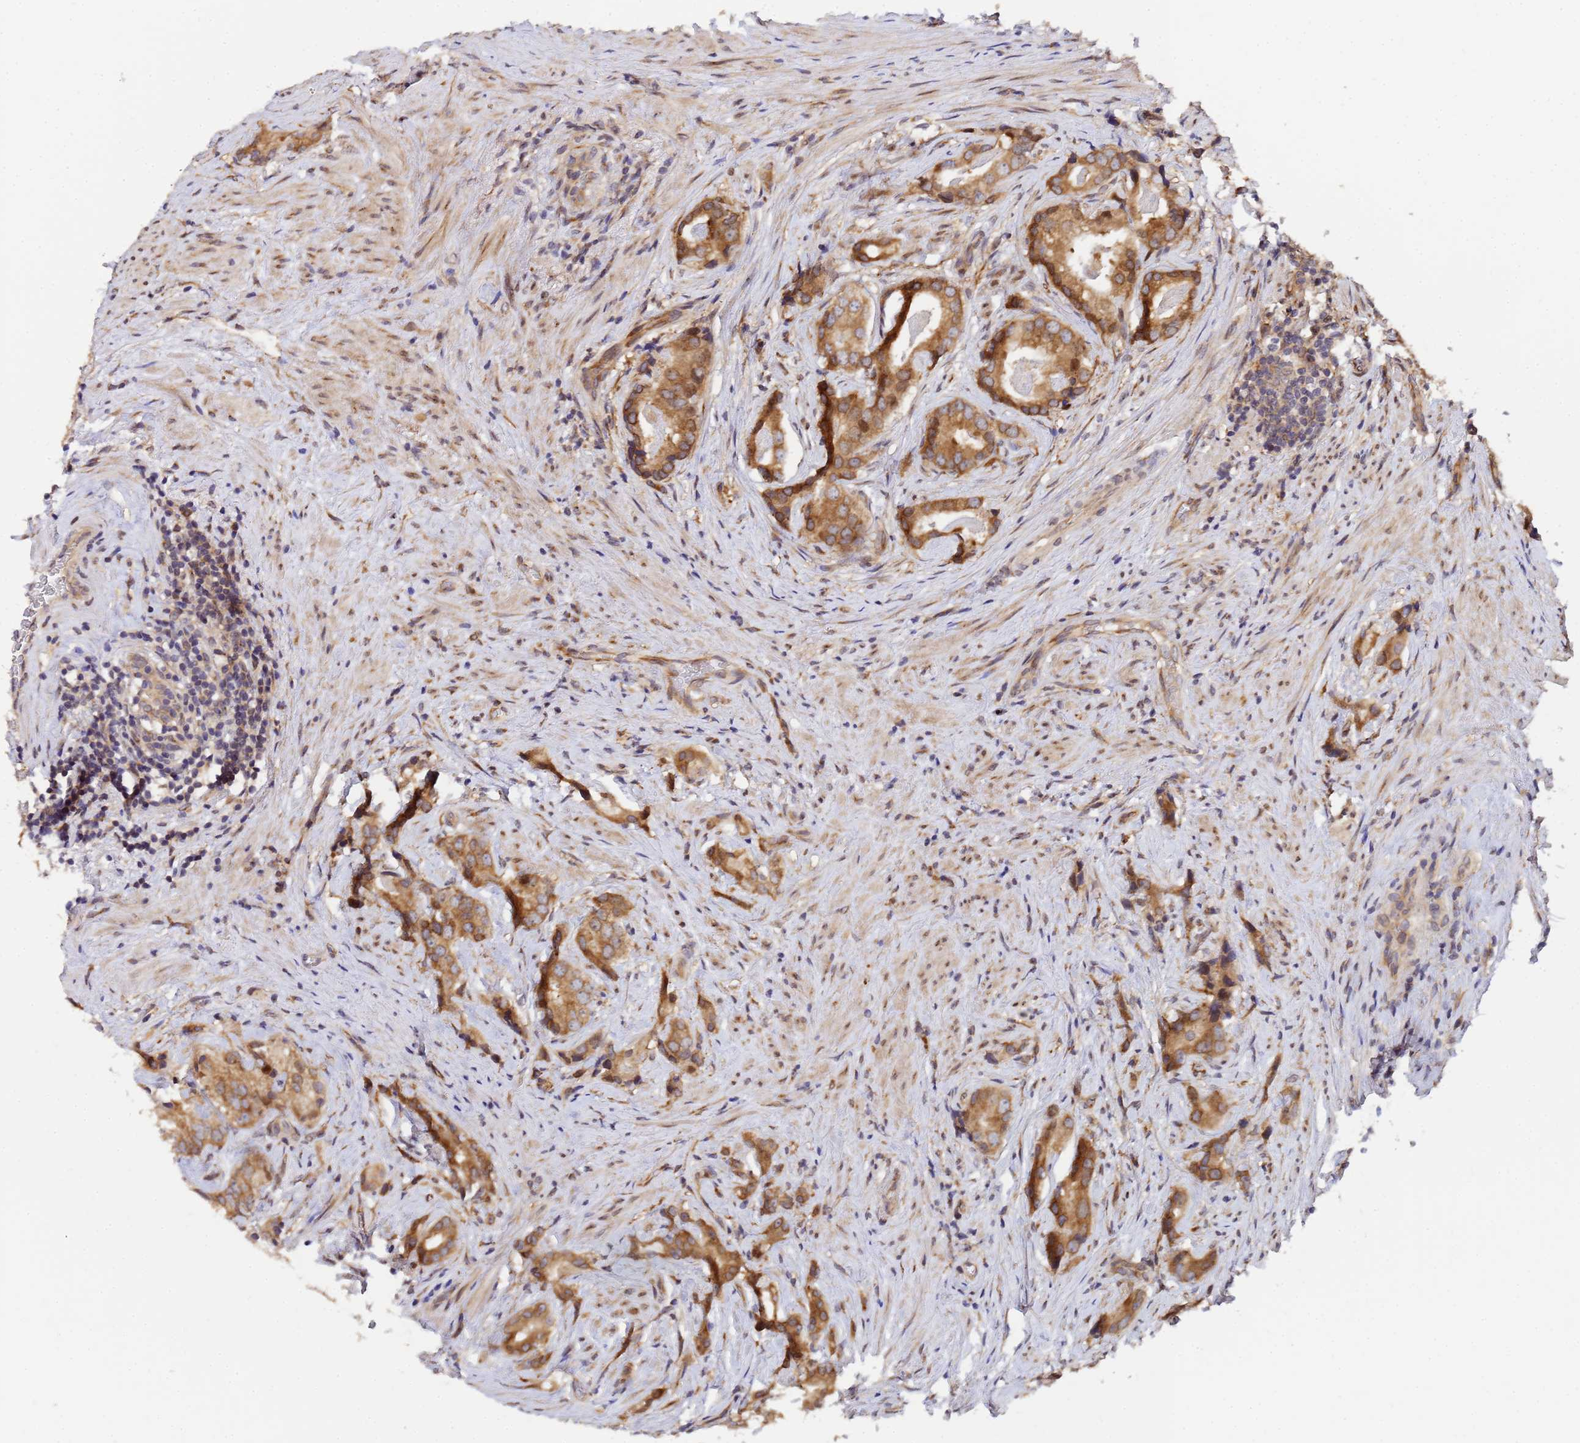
{"staining": {"intensity": "moderate", "quantity": ">75%", "location": "cytoplasmic/membranous"}, "tissue": "prostate cancer", "cell_type": "Tumor cells", "image_type": "cancer", "snomed": [{"axis": "morphology", "description": "Adenocarcinoma, Low grade"}, {"axis": "topography", "description": "Prostate"}], "caption": "Brown immunohistochemical staining in human prostate adenocarcinoma (low-grade) displays moderate cytoplasmic/membranous staining in approximately >75% of tumor cells. (Stains: DAB in brown, nuclei in blue, Microscopy: brightfield microscopy at high magnification).", "gene": "UNC93B1", "patient": {"sex": "male", "age": 71}}